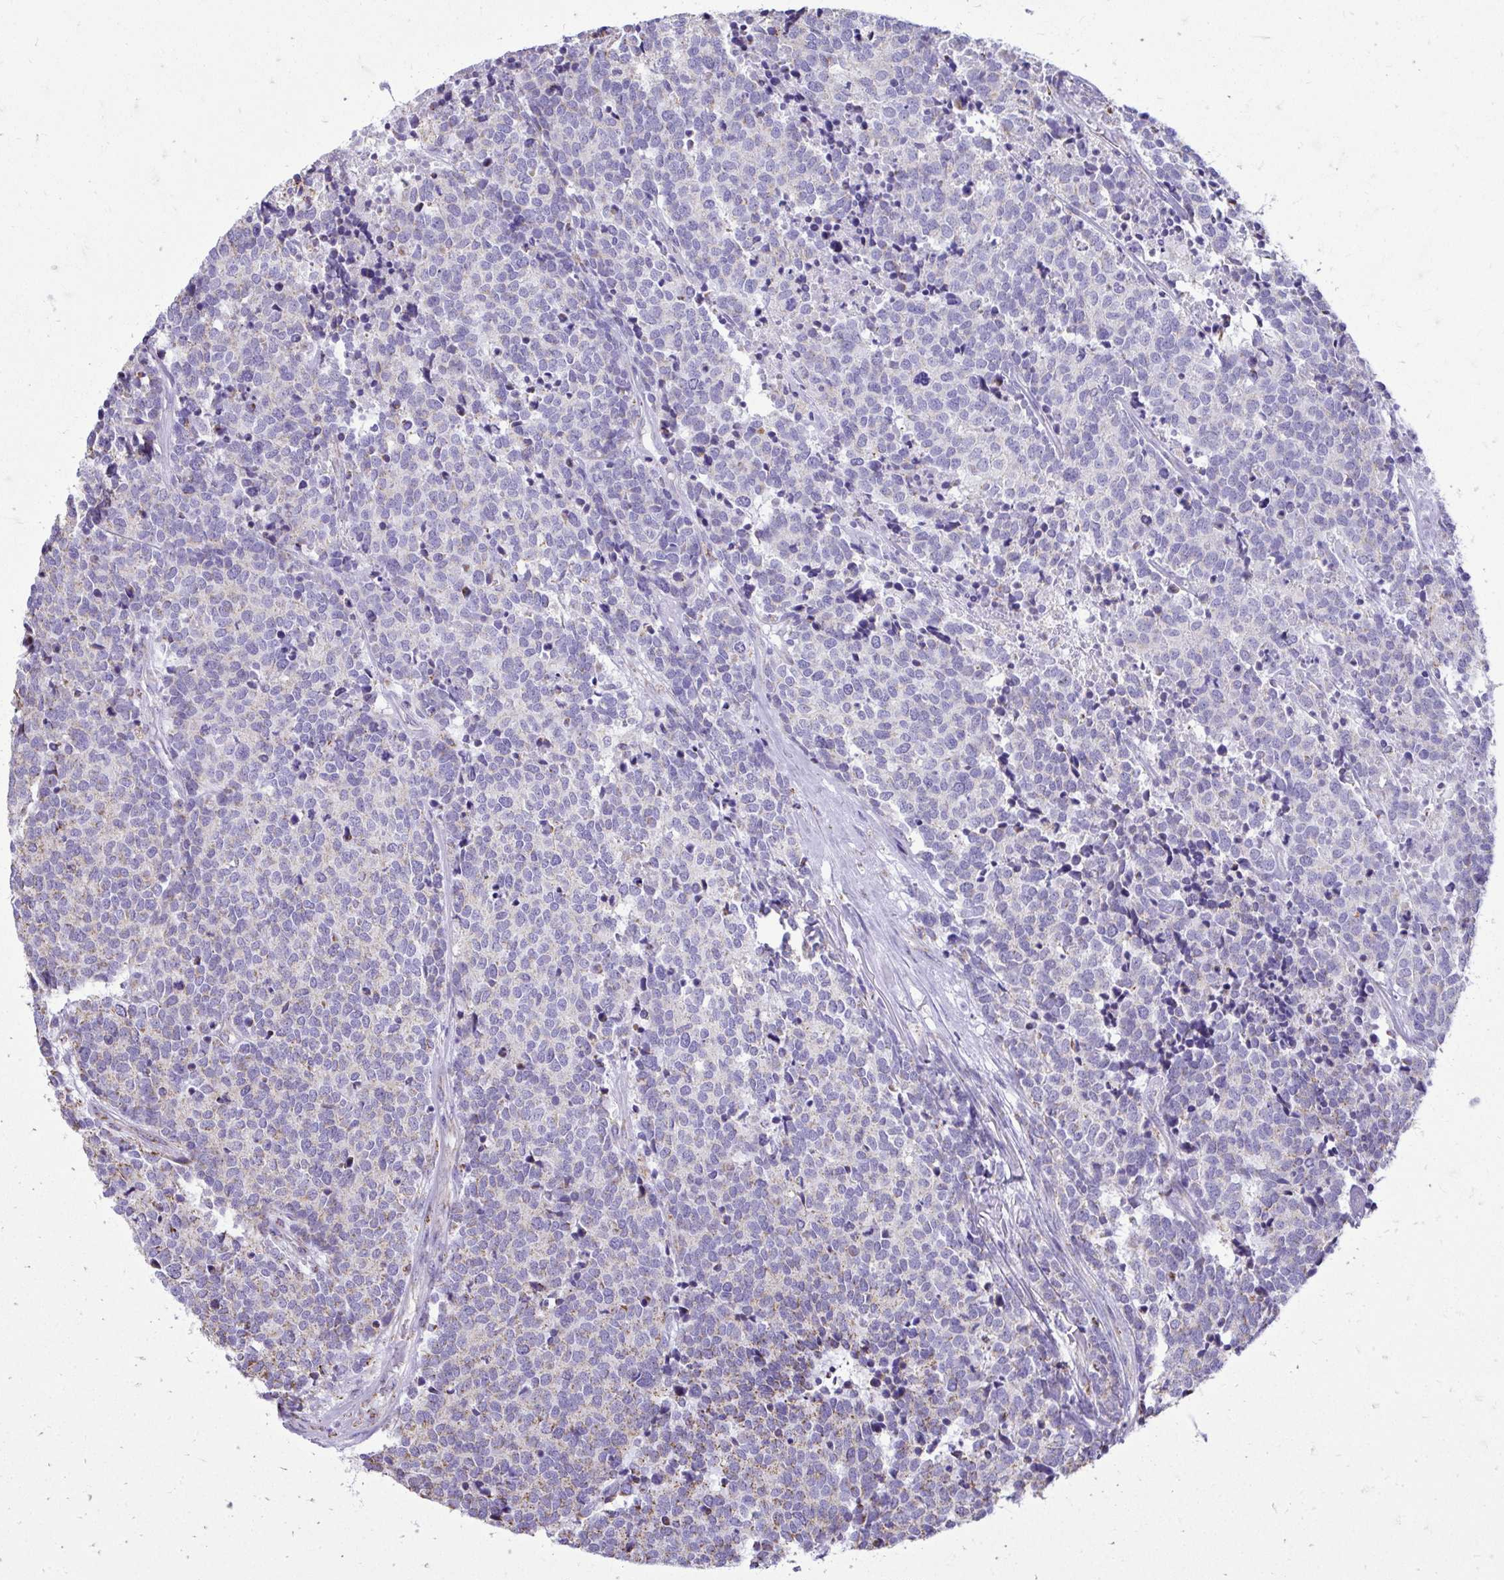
{"staining": {"intensity": "negative", "quantity": "none", "location": "none"}, "tissue": "carcinoid", "cell_type": "Tumor cells", "image_type": "cancer", "snomed": [{"axis": "morphology", "description": "Carcinoid, malignant, NOS"}, {"axis": "topography", "description": "Skin"}], "caption": "An immunohistochemistry image of carcinoid is shown. There is no staining in tumor cells of carcinoid.", "gene": "MPZL2", "patient": {"sex": "female", "age": 79}}